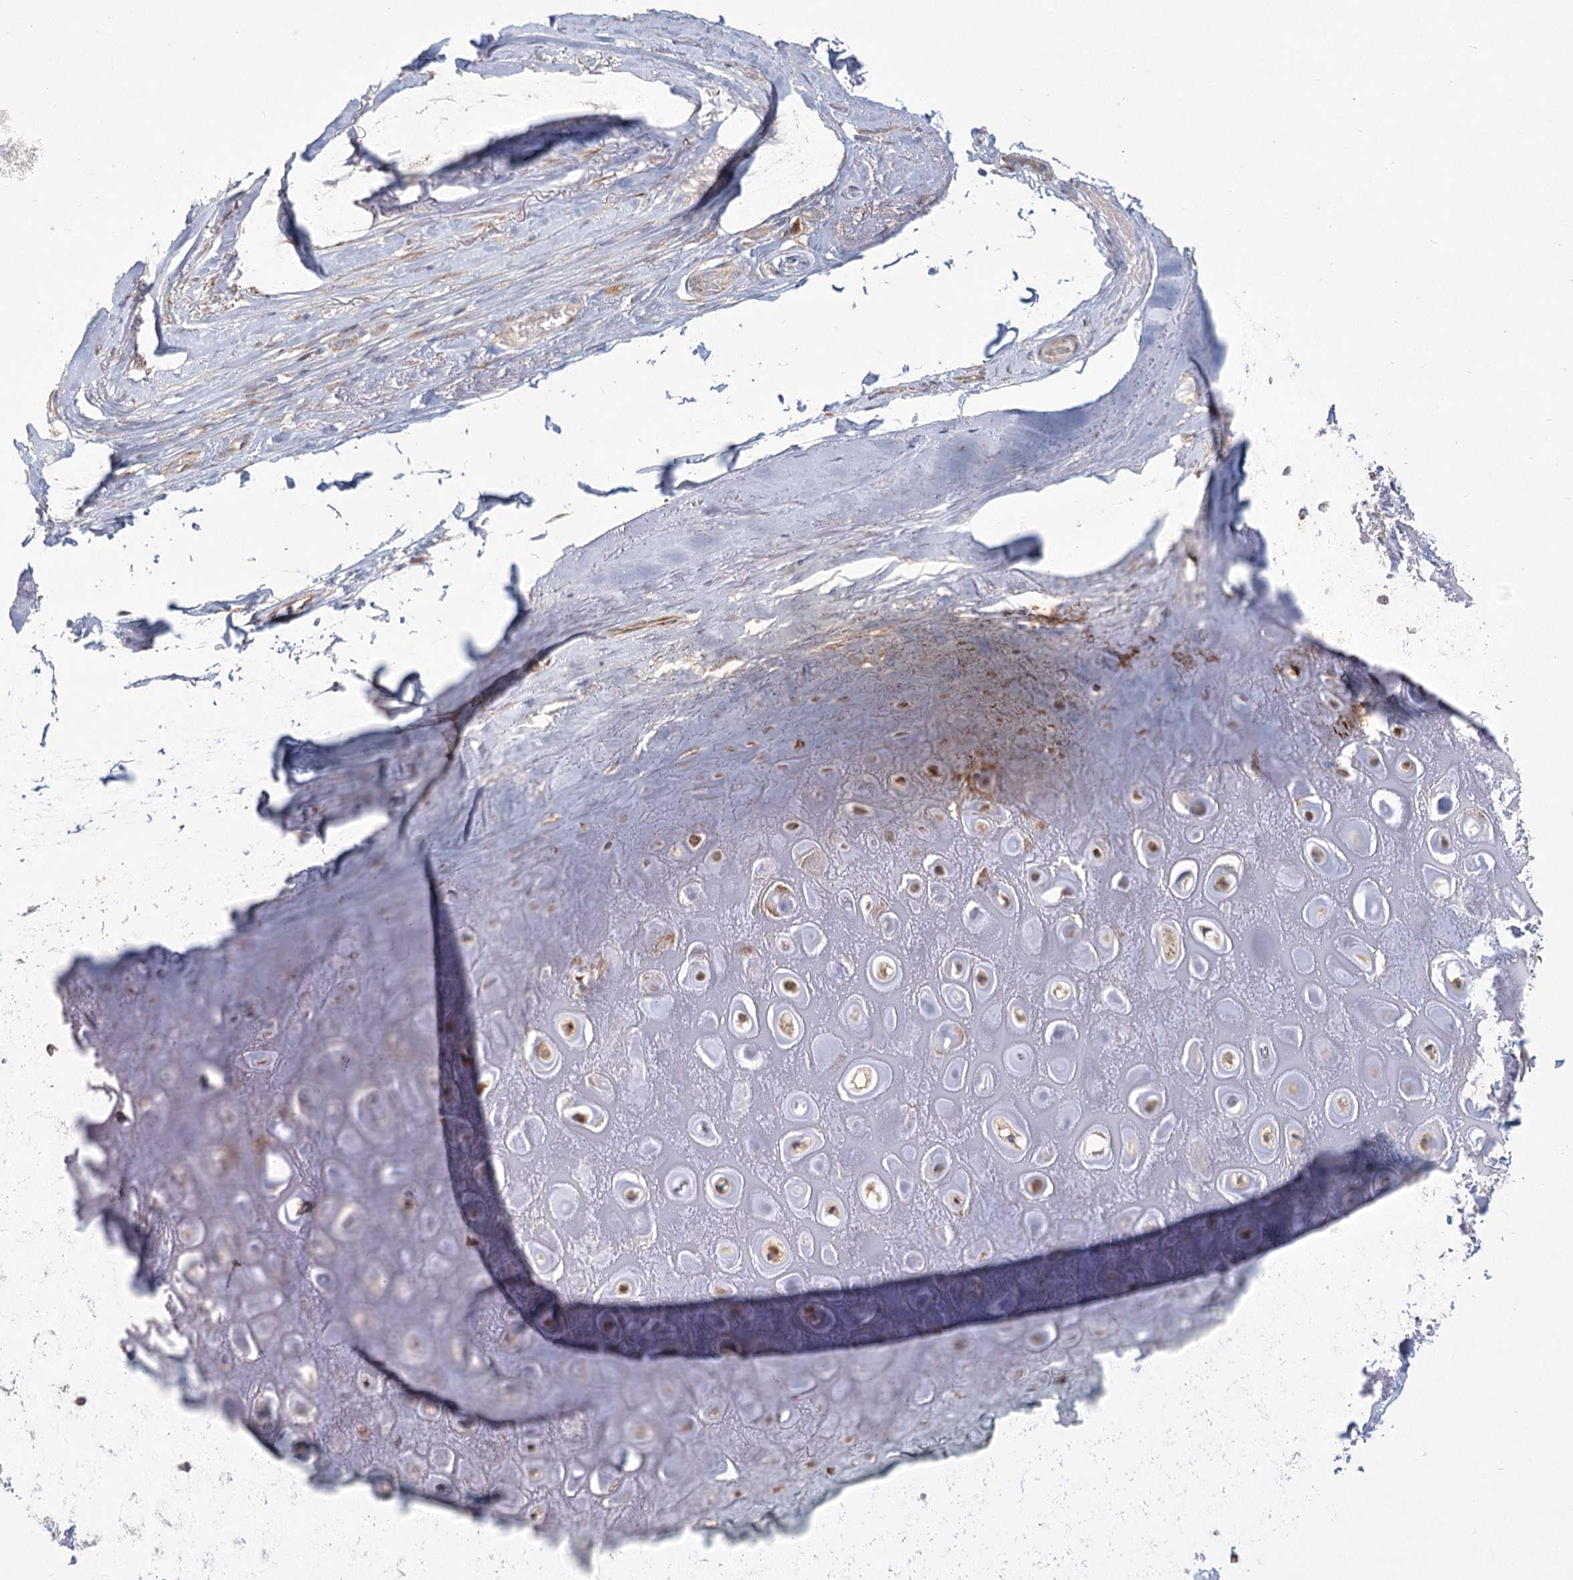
{"staining": {"intensity": "weak", "quantity": "<25%", "location": "cytoplasmic/membranous"}, "tissue": "adipose tissue", "cell_type": "Adipocytes", "image_type": "normal", "snomed": [{"axis": "morphology", "description": "Normal tissue, NOS"}, {"axis": "morphology", "description": "Basal cell carcinoma"}, {"axis": "topography", "description": "Skin"}], "caption": "An image of adipose tissue stained for a protein displays no brown staining in adipocytes. Nuclei are stained in blue.", "gene": "CNTLN", "patient": {"sex": "female", "age": 89}}